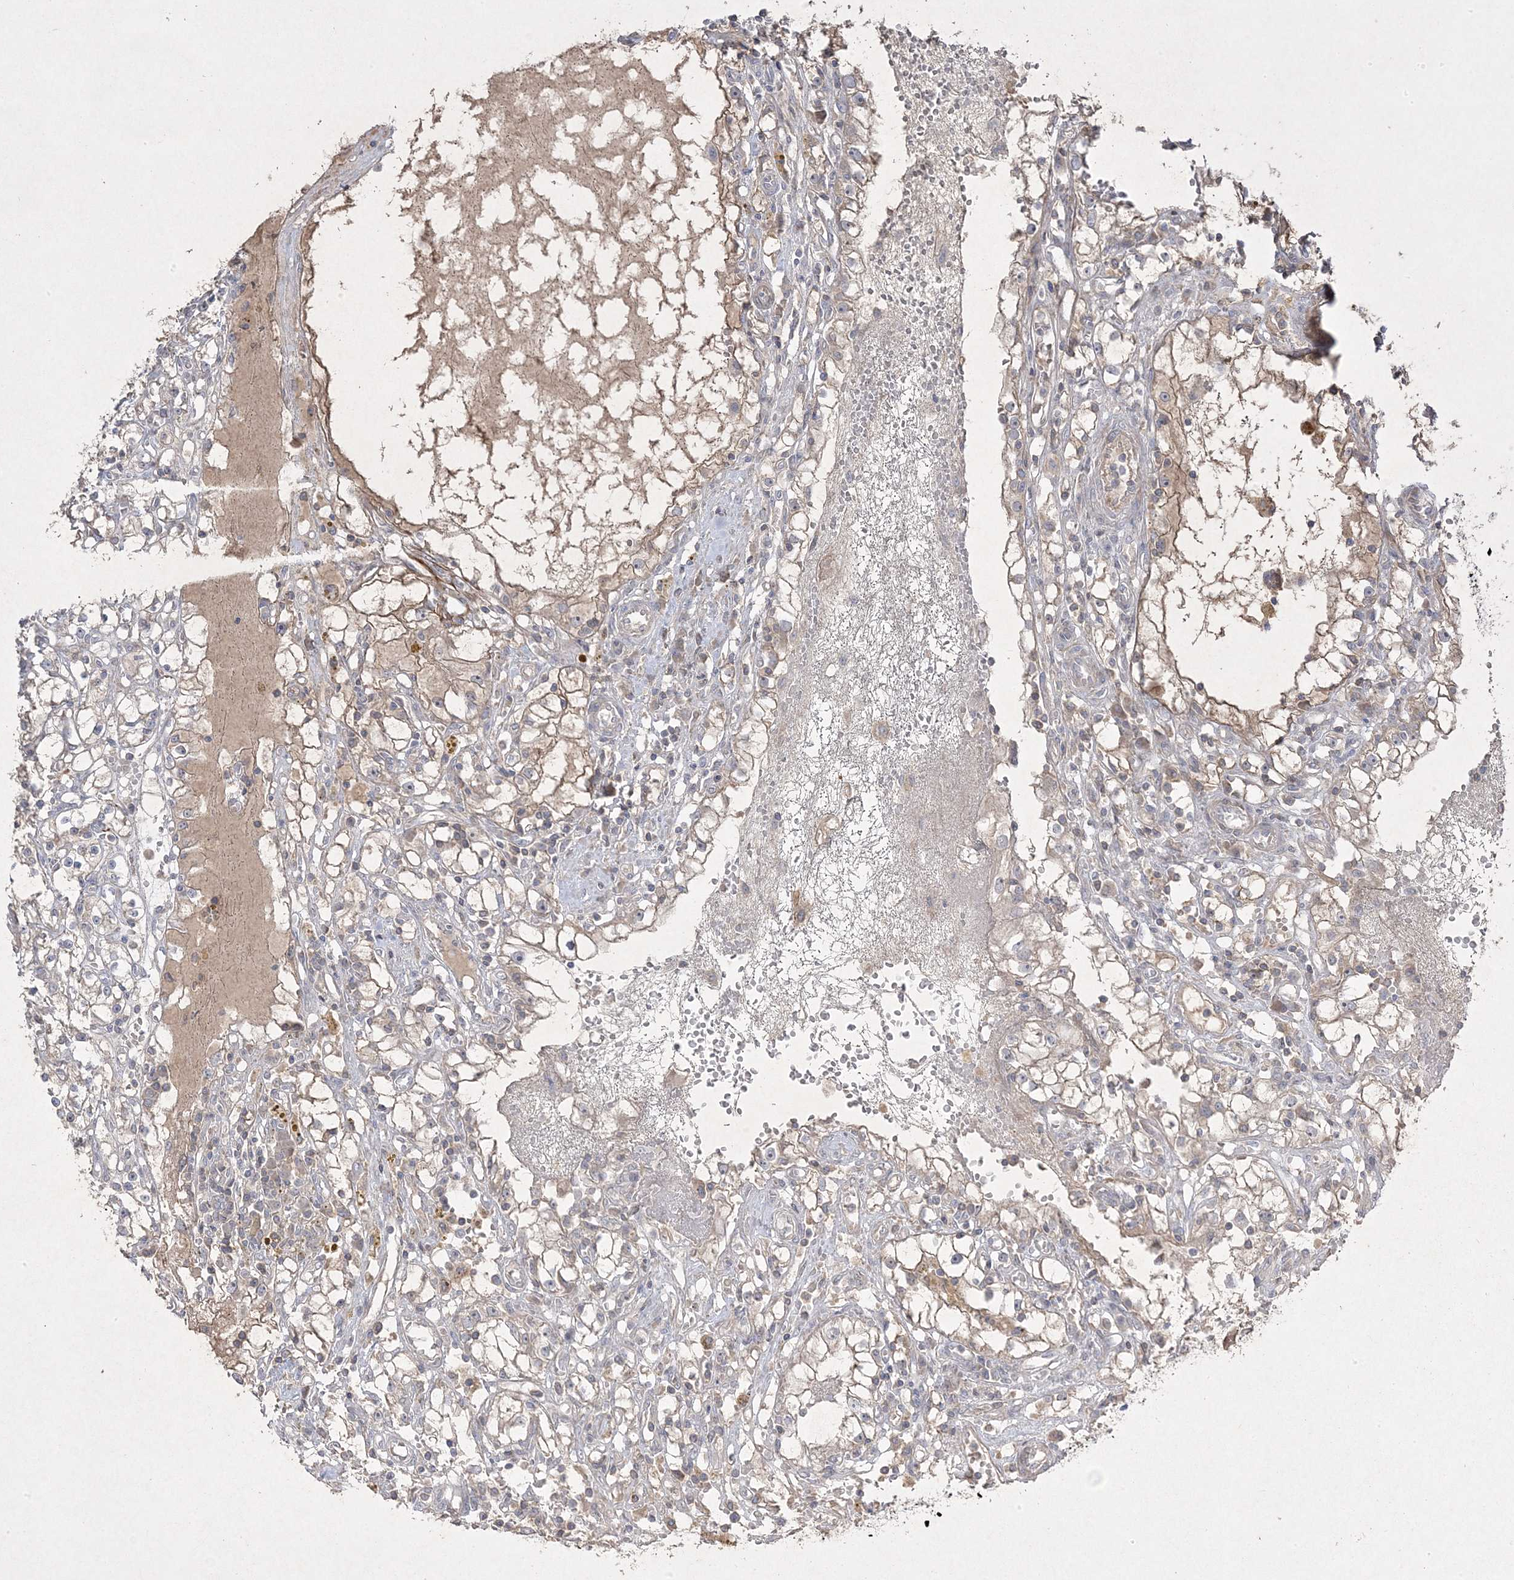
{"staining": {"intensity": "negative", "quantity": "none", "location": "none"}, "tissue": "renal cancer", "cell_type": "Tumor cells", "image_type": "cancer", "snomed": [{"axis": "morphology", "description": "Adenocarcinoma, NOS"}, {"axis": "topography", "description": "Kidney"}], "caption": "Immunohistochemistry (IHC) photomicrograph of neoplastic tissue: renal adenocarcinoma stained with DAB (3,3'-diaminobenzidine) shows no significant protein staining in tumor cells.", "gene": "RGL4", "patient": {"sex": "male", "age": 56}}